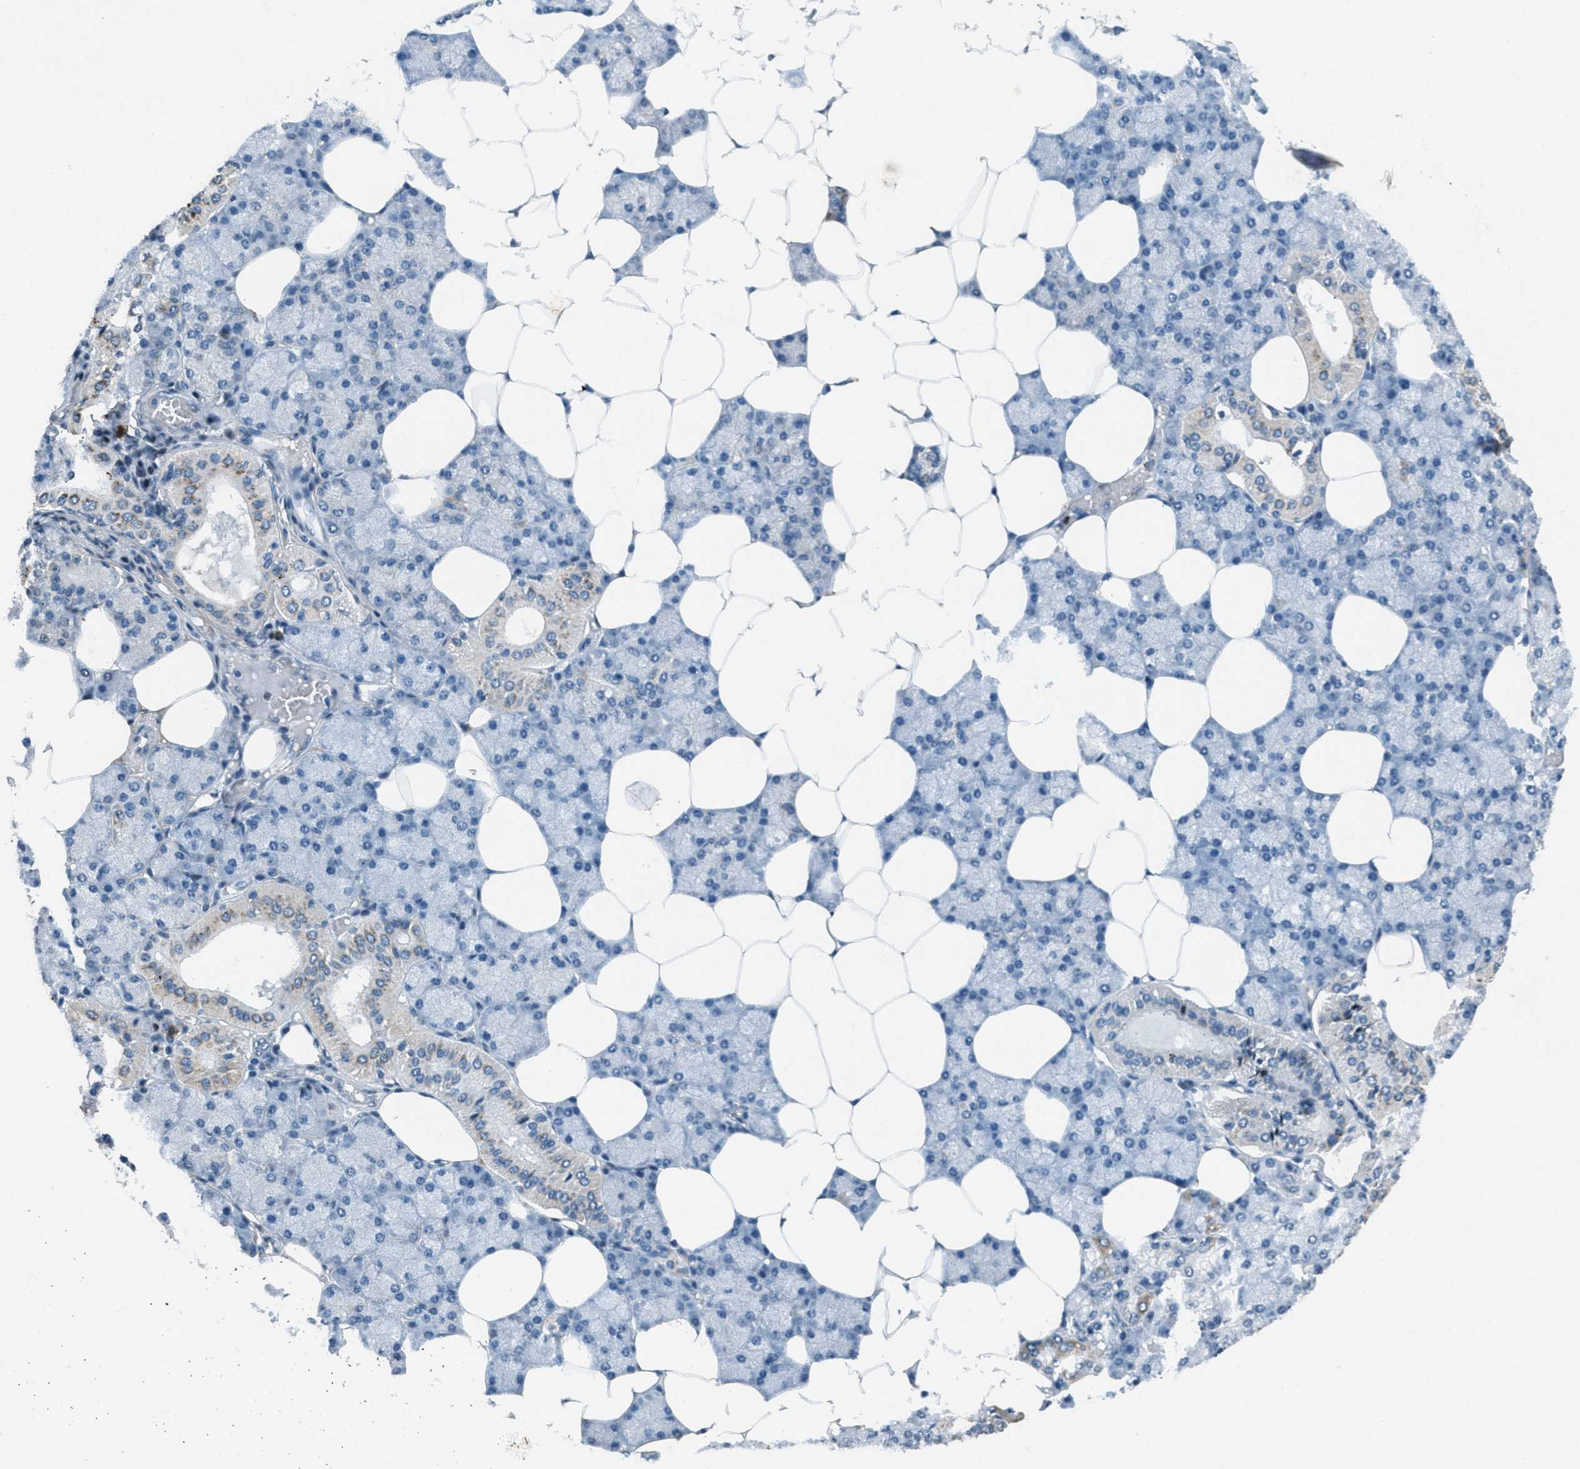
{"staining": {"intensity": "strong", "quantity": "<25%", "location": "cytoplasmic/membranous,nuclear"}, "tissue": "salivary gland", "cell_type": "Glandular cells", "image_type": "normal", "snomed": [{"axis": "morphology", "description": "Normal tissue, NOS"}, {"axis": "topography", "description": "Salivary gland"}], "caption": "This micrograph exhibits IHC staining of unremarkable salivary gland, with medium strong cytoplasmic/membranous,nuclear staining in approximately <25% of glandular cells.", "gene": "GPC6", "patient": {"sex": "male", "age": 62}}